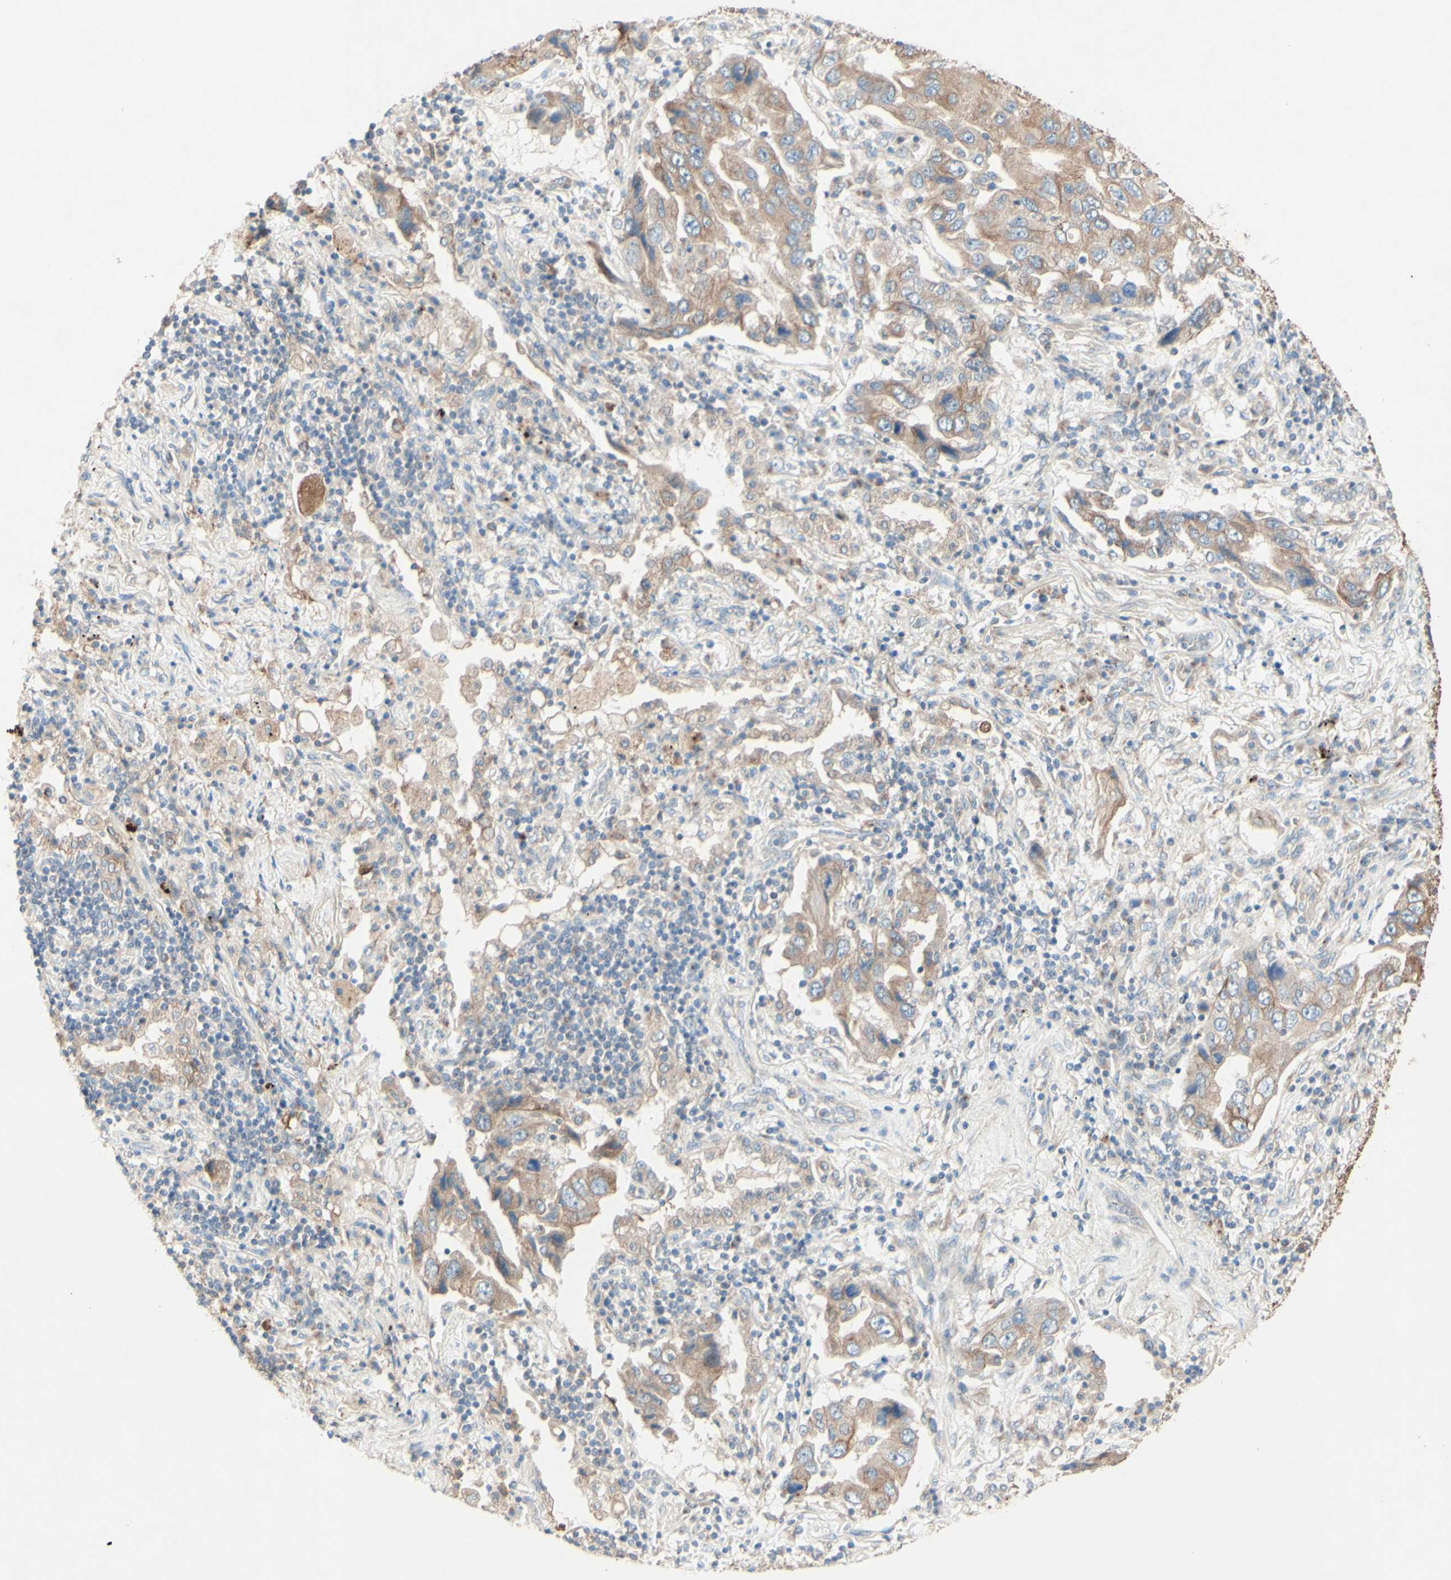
{"staining": {"intensity": "moderate", "quantity": ">75%", "location": "cytoplasmic/membranous"}, "tissue": "lung cancer", "cell_type": "Tumor cells", "image_type": "cancer", "snomed": [{"axis": "morphology", "description": "Adenocarcinoma, NOS"}, {"axis": "topography", "description": "Lung"}], "caption": "High-power microscopy captured an immunohistochemistry (IHC) histopathology image of lung cancer, revealing moderate cytoplasmic/membranous staining in approximately >75% of tumor cells.", "gene": "MTM1", "patient": {"sex": "female", "age": 65}}